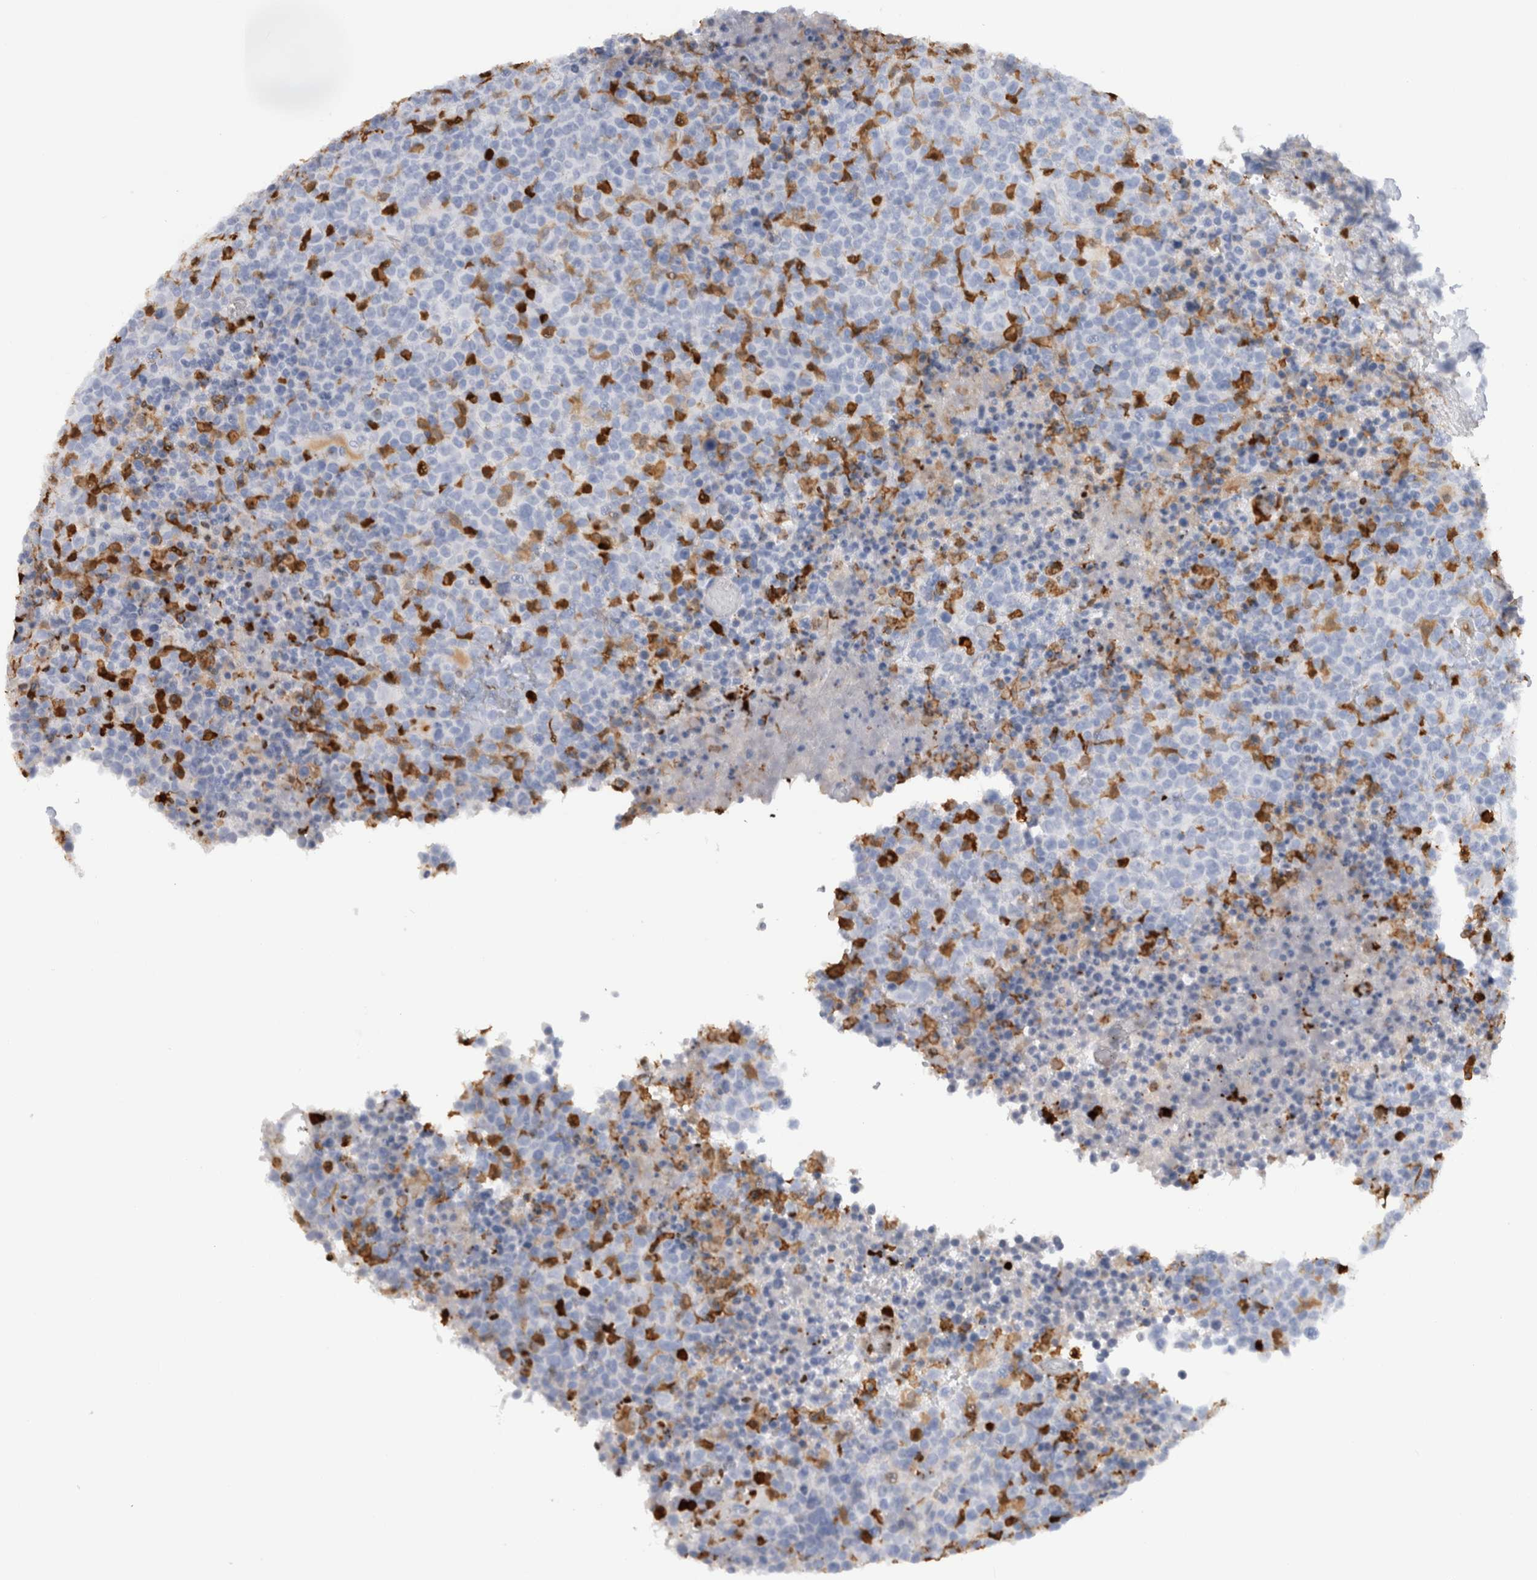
{"staining": {"intensity": "negative", "quantity": "none", "location": "none"}, "tissue": "lymphoma", "cell_type": "Tumor cells", "image_type": "cancer", "snomed": [{"axis": "morphology", "description": "Malignant lymphoma, non-Hodgkin's type, High grade"}, {"axis": "topography", "description": "Lymph node"}], "caption": "Tumor cells show no significant expression in lymphoma.", "gene": "S100A8", "patient": {"sex": "male", "age": 13}}